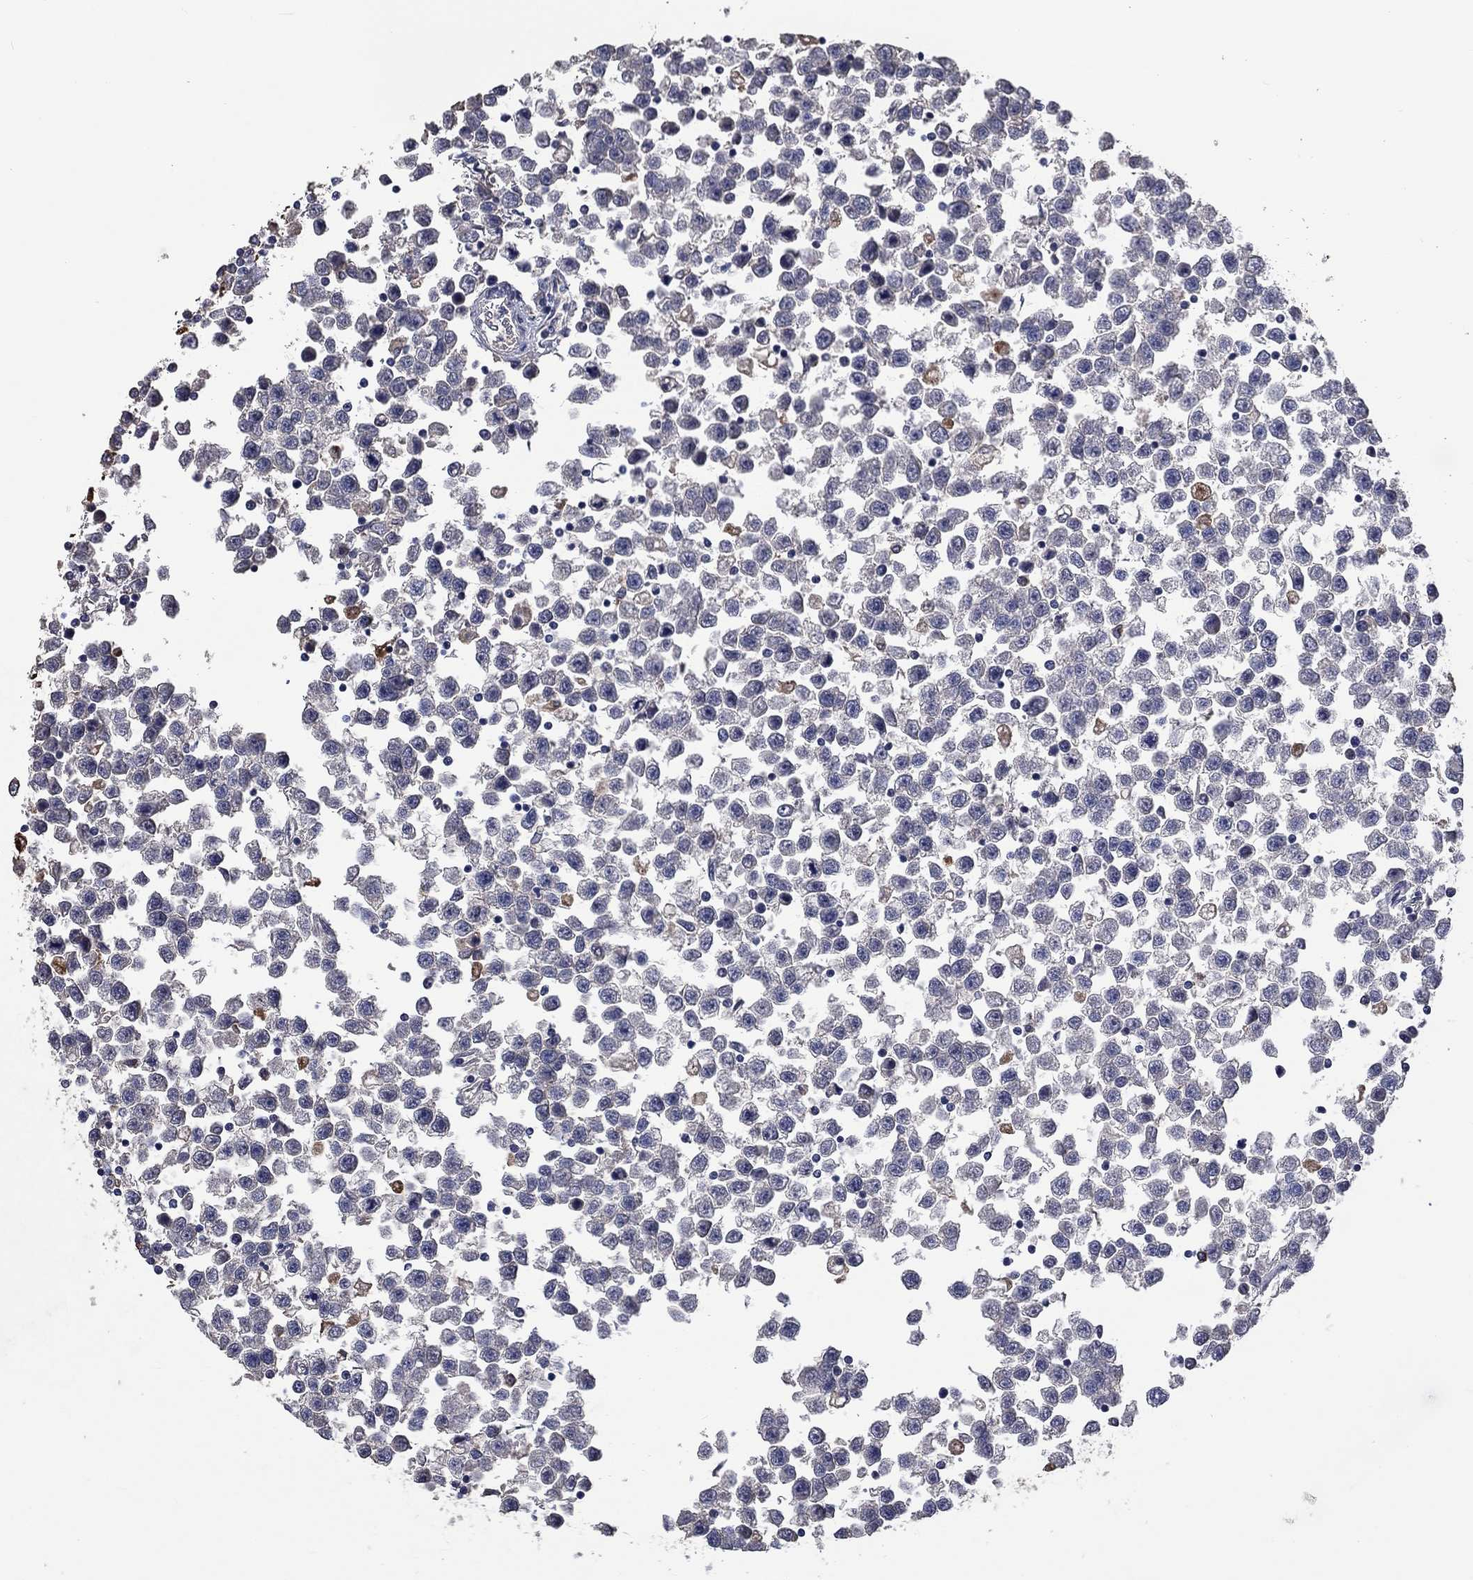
{"staining": {"intensity": "negative", "quantity": "none", "location": "none"}, "tissue": "testis cancer", "cell_type": "Tumor cells", "image_type": "cancer", "snomed": [{"axis": "morphology", "description": "Seminoma, NOS"}, {"axis": "topography", "description": "Testis"}], "caption": "This histopathology image is of testis seminoma stained with immunohistochemistry (IHC) to label a protein in brown with the nuclei are counter-stained blue. There is no positivity in tumor cells.", "gene": "CTSB", "patient": {"sex": "male", "age": 34}}